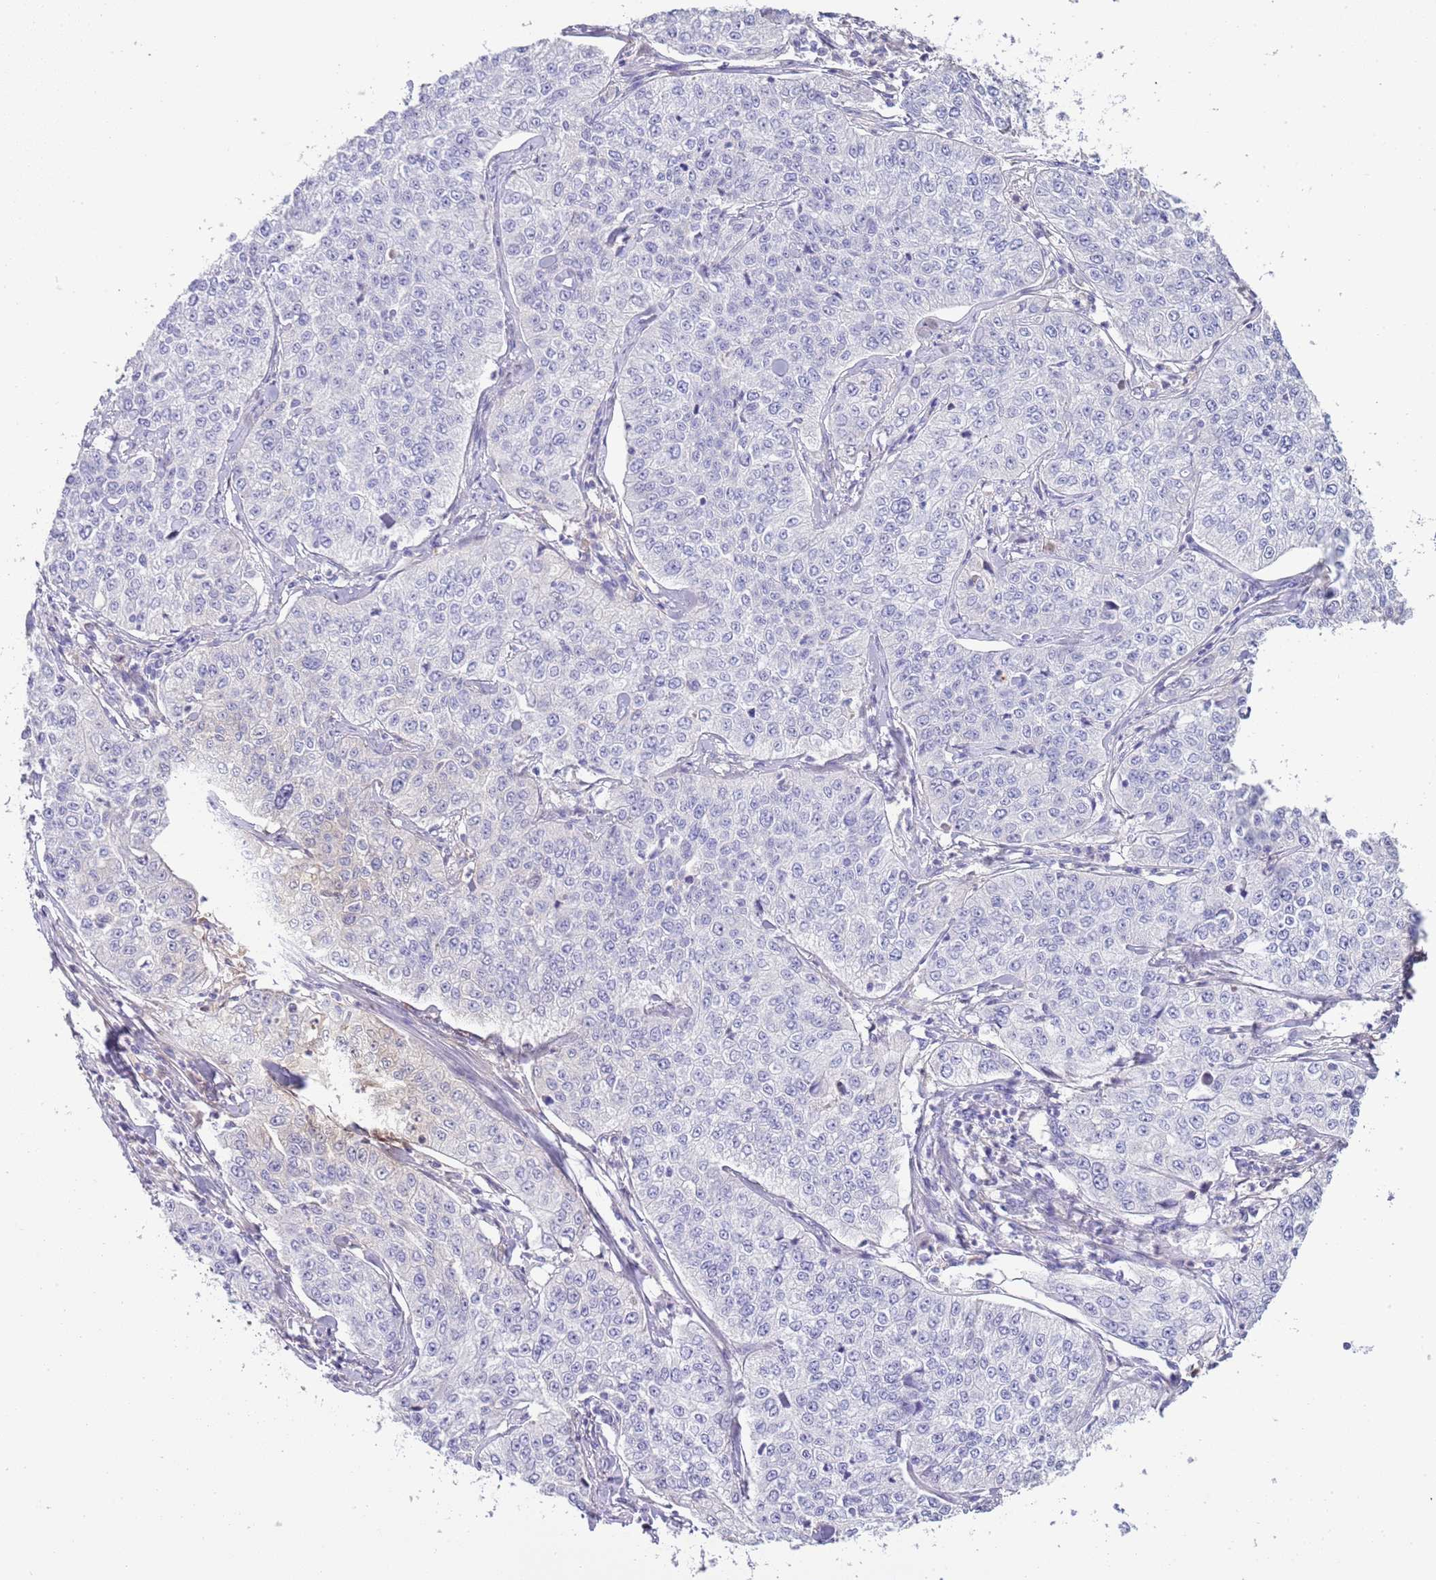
{"staining": {"intensity": "negative", "quantity": "none", "location": "none"}, "tissue": "cervical cancer", "cell_type": "Tumor cells", "image_type": "cancer", "snomed": [{"axis": "morphology", "description": "Squamous cell carcinoma, NOS"}, {"axis": "topography", "description": "Cervix"}], "caption": "Tumor cells show no significant protein positivity in cervical cancer.", "gene": "ABHD17C", "patient": {"sex": "female", "age": 35}}